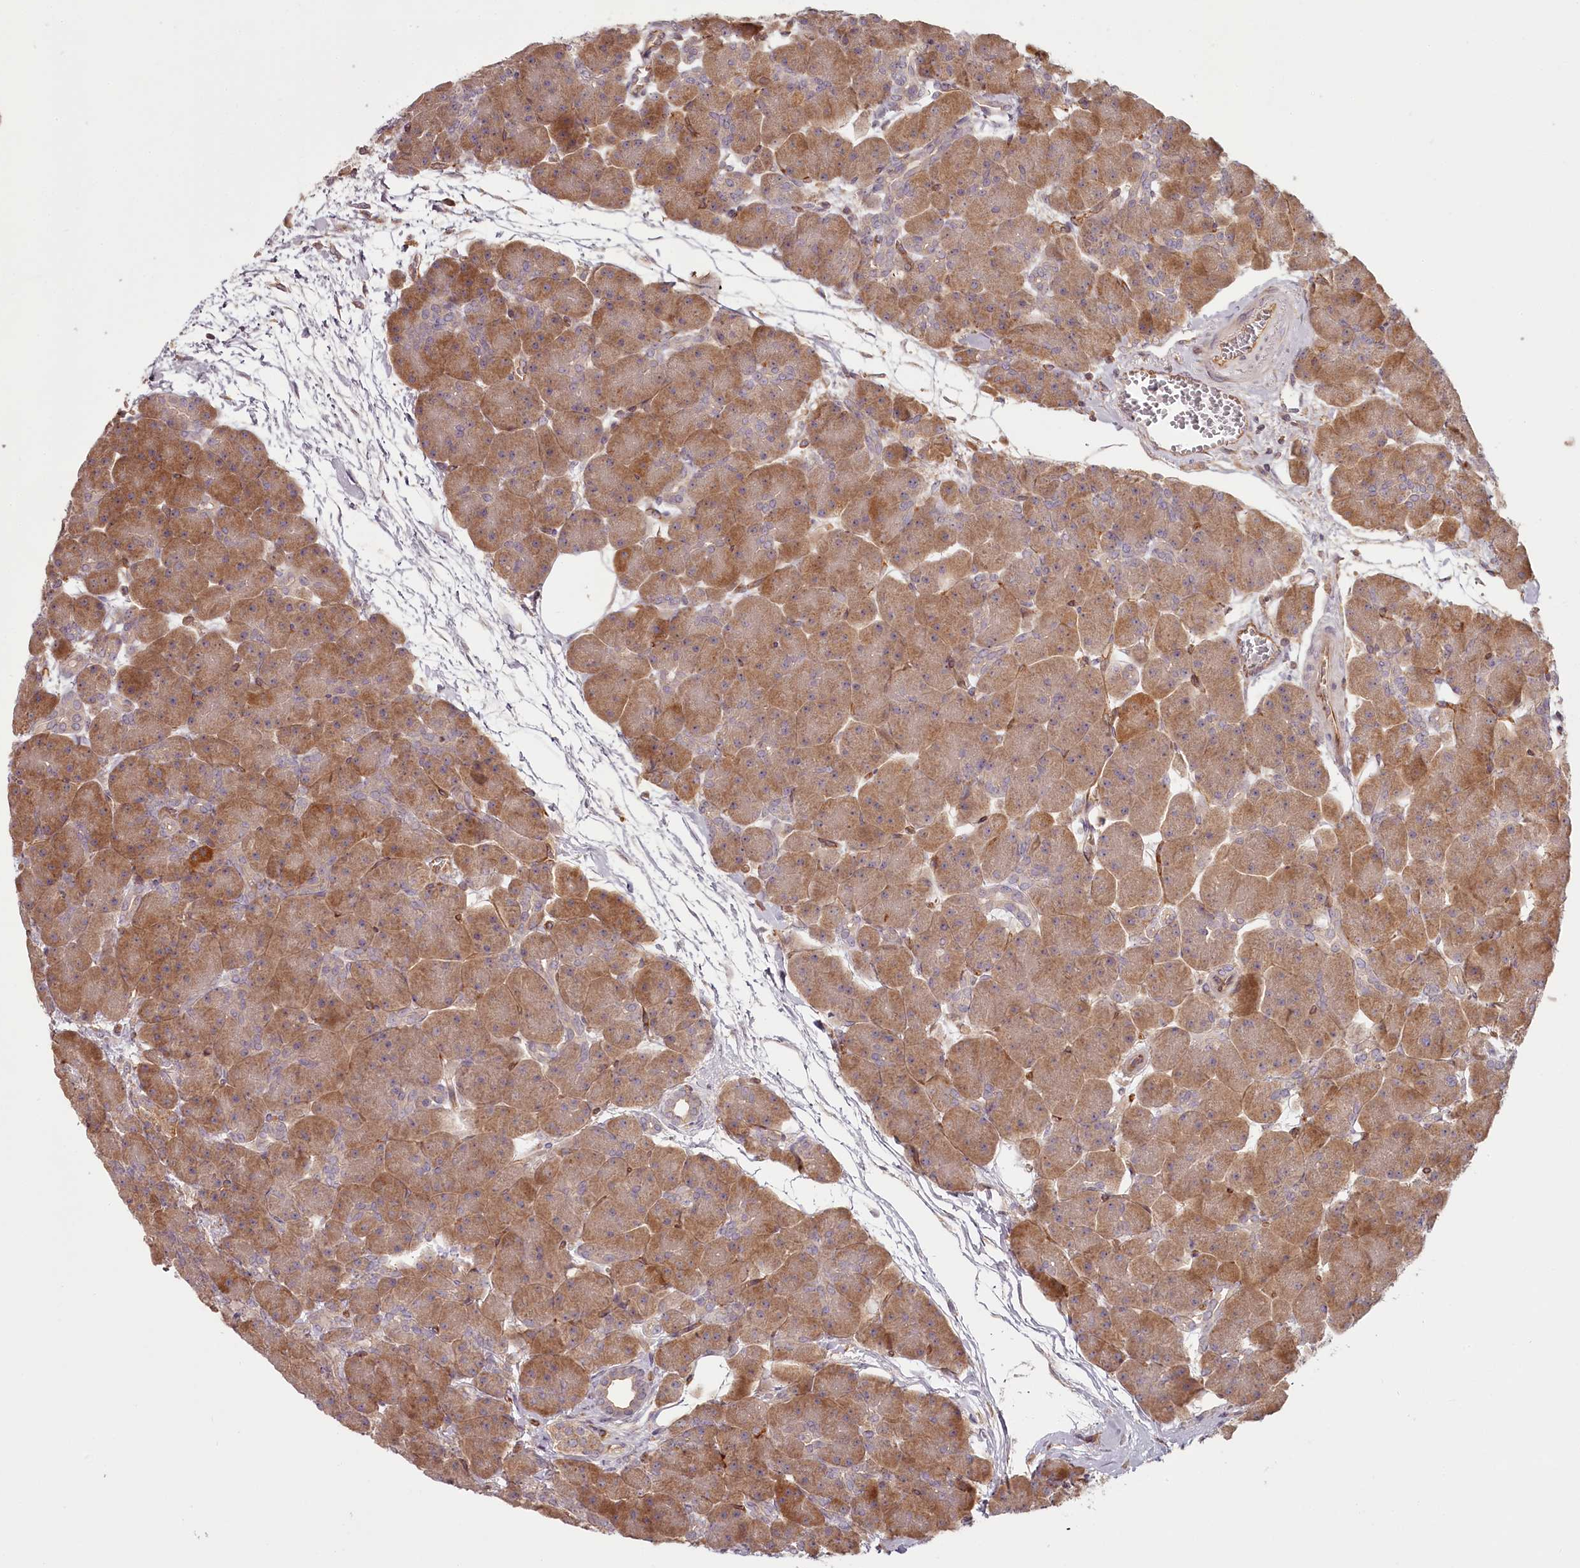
{"staining": {"intensity": "moderate", "quantity": ">75%", "location": "cytoplasmic/membranous"}, "tissue": "pancreas", "cell_type": "Exocrine glandular cells", "image_type": "normal", "snomed": [{"axis": "morphology", "description": "Normal tissue, NOS"}, {"axis": "topography", "description": "Pancreas"}], "caption": "Unremarkable pancreas was stained to show a protein in brown. There is medium levels of moderate cytoplasmic/membranous positivity in about >75% of exocrine glandular cells. (Brightfield microscopy of DAB IHC at high magnification).", "gene": "TMIE", "patient": {"sex": "male", "age": 66}}